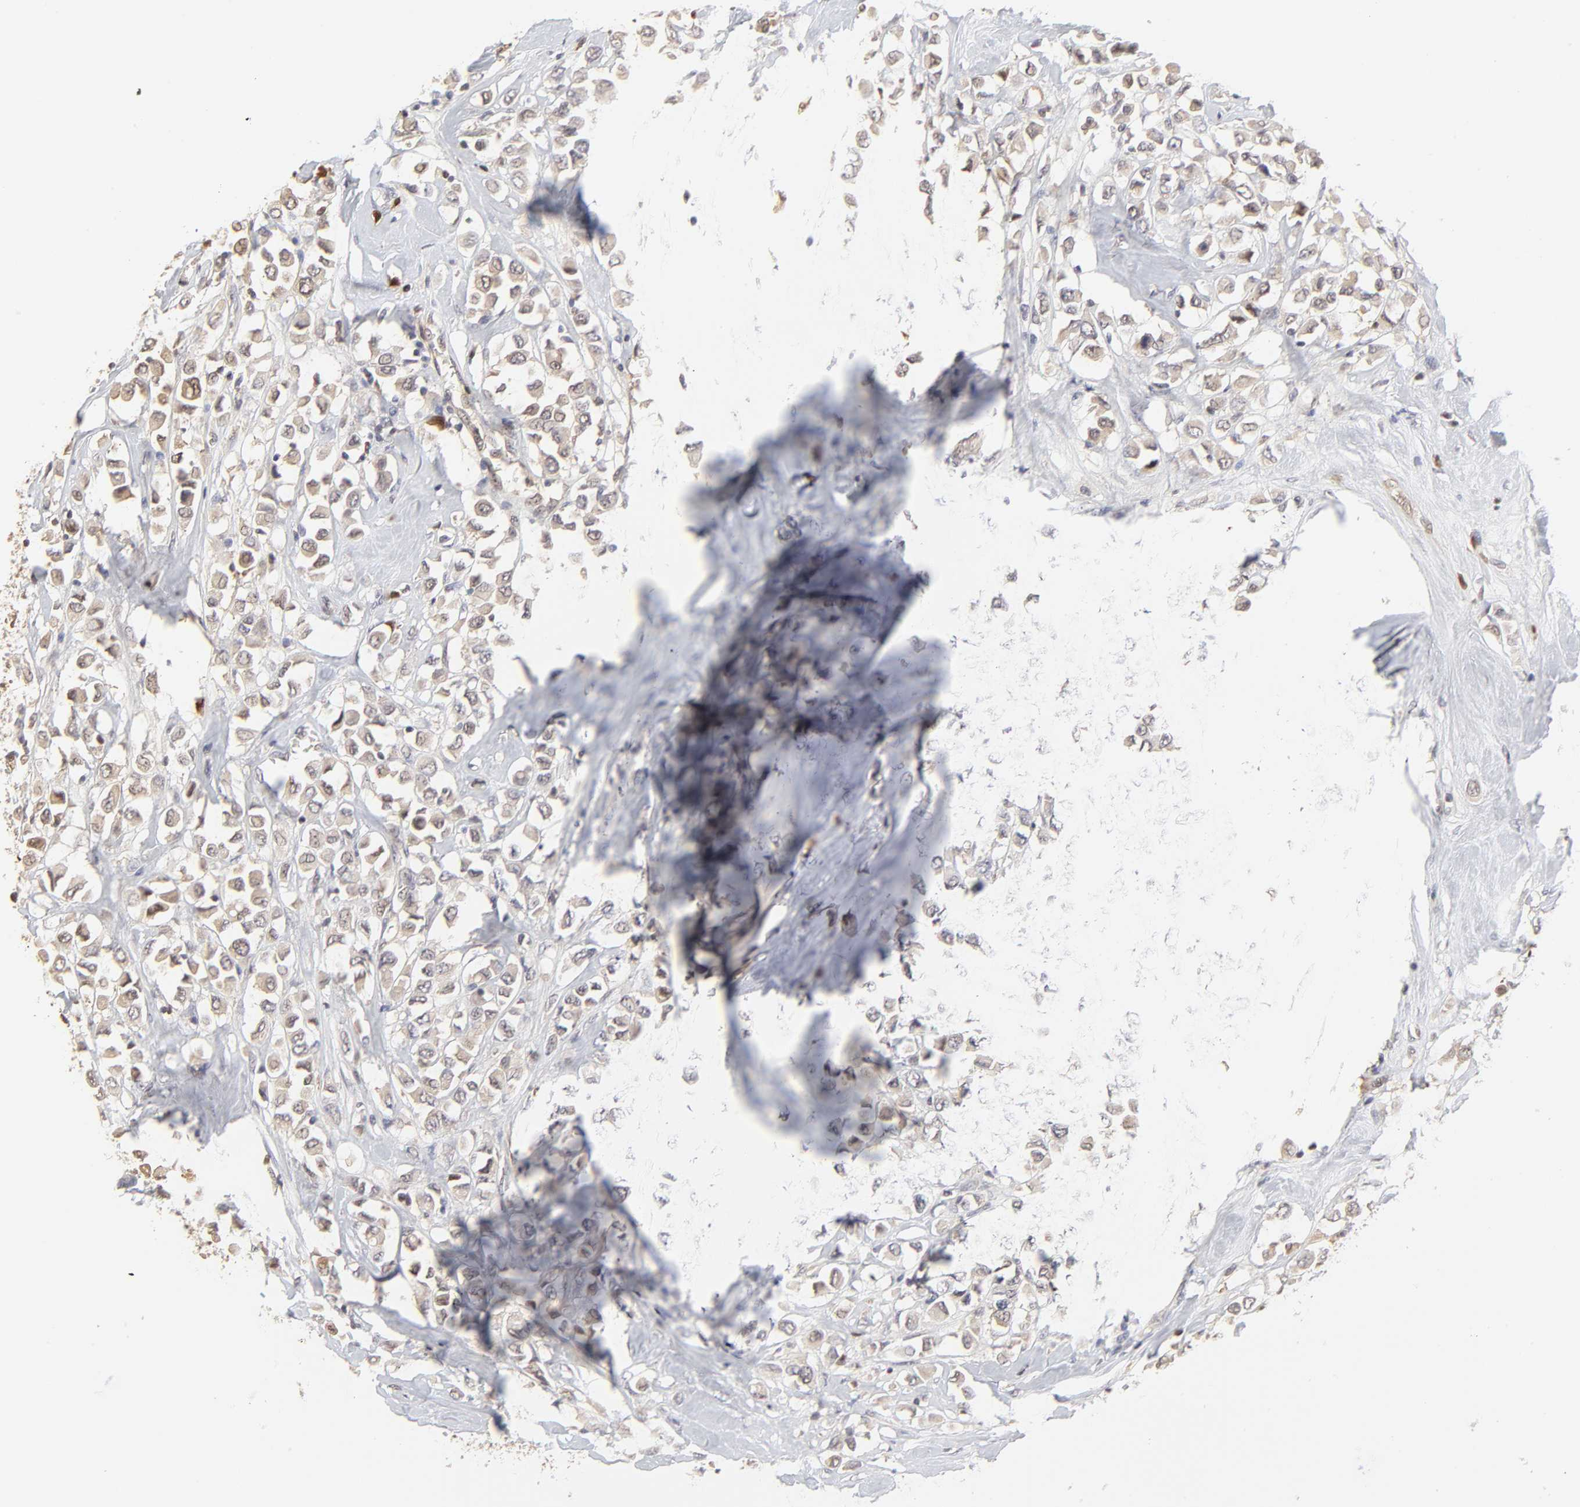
{"staining": {"intensity": "negative", "quantity": "none", "location": "none"}, "tissue": "breast cancer", "cell_type": "Tumor cells", "image_type": "cancer", "snomed": [{"axis": "morphology", "description": "Duct carcinoma"}, {"axis": "topography", "description": "Breast"}], "caption": "This is an immunohistochemistry (IHC) photomicrograph of breast intraductal carcinoma. There is no expression in tumor cells.", "gene": "CASP3", "patient": {"sex": "female", "age": 61}}